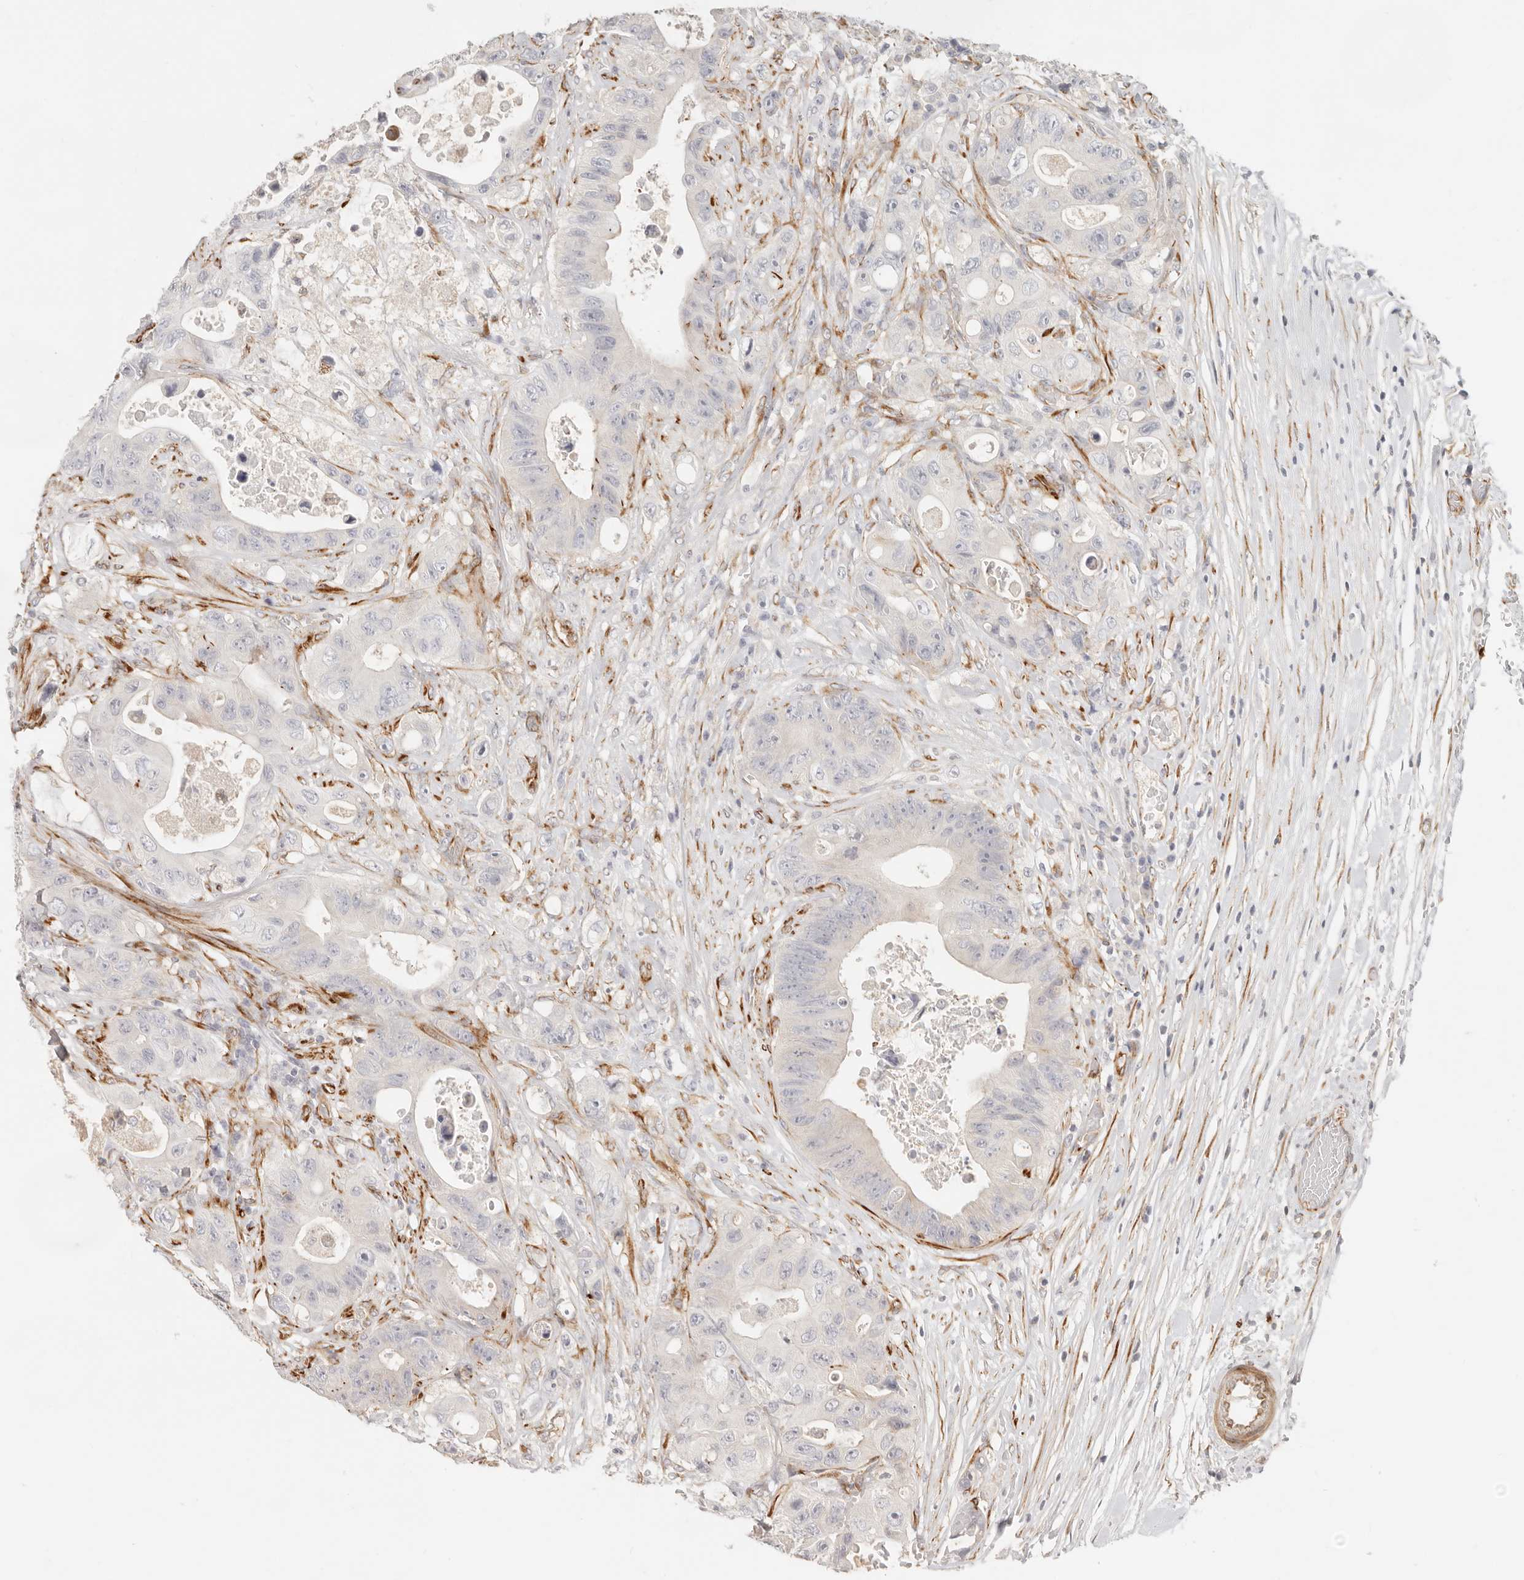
{"staining": {"intensity": "negative", "quantity": "none", "location": "none"}, "tissue": "colorectal cancer", "cell_type": "Tumor cells", "image_type": "cancer", "snomed": [{"axis": "morphology", "description": "Adenocarcinoma, NOS"}, {"axis": "topography", "description": "Colon"}], "caption": "This is a photomicrograph of IHC staining of colorectal cancer (adenocarcinoma), which shows no positivity in tumor cells. The staining is performed using DAB brown chromogen with nuclei counter-stained in using hematoxylin.", "gene": "SASS6", "patient": {"sex": "female", "age": 46}}